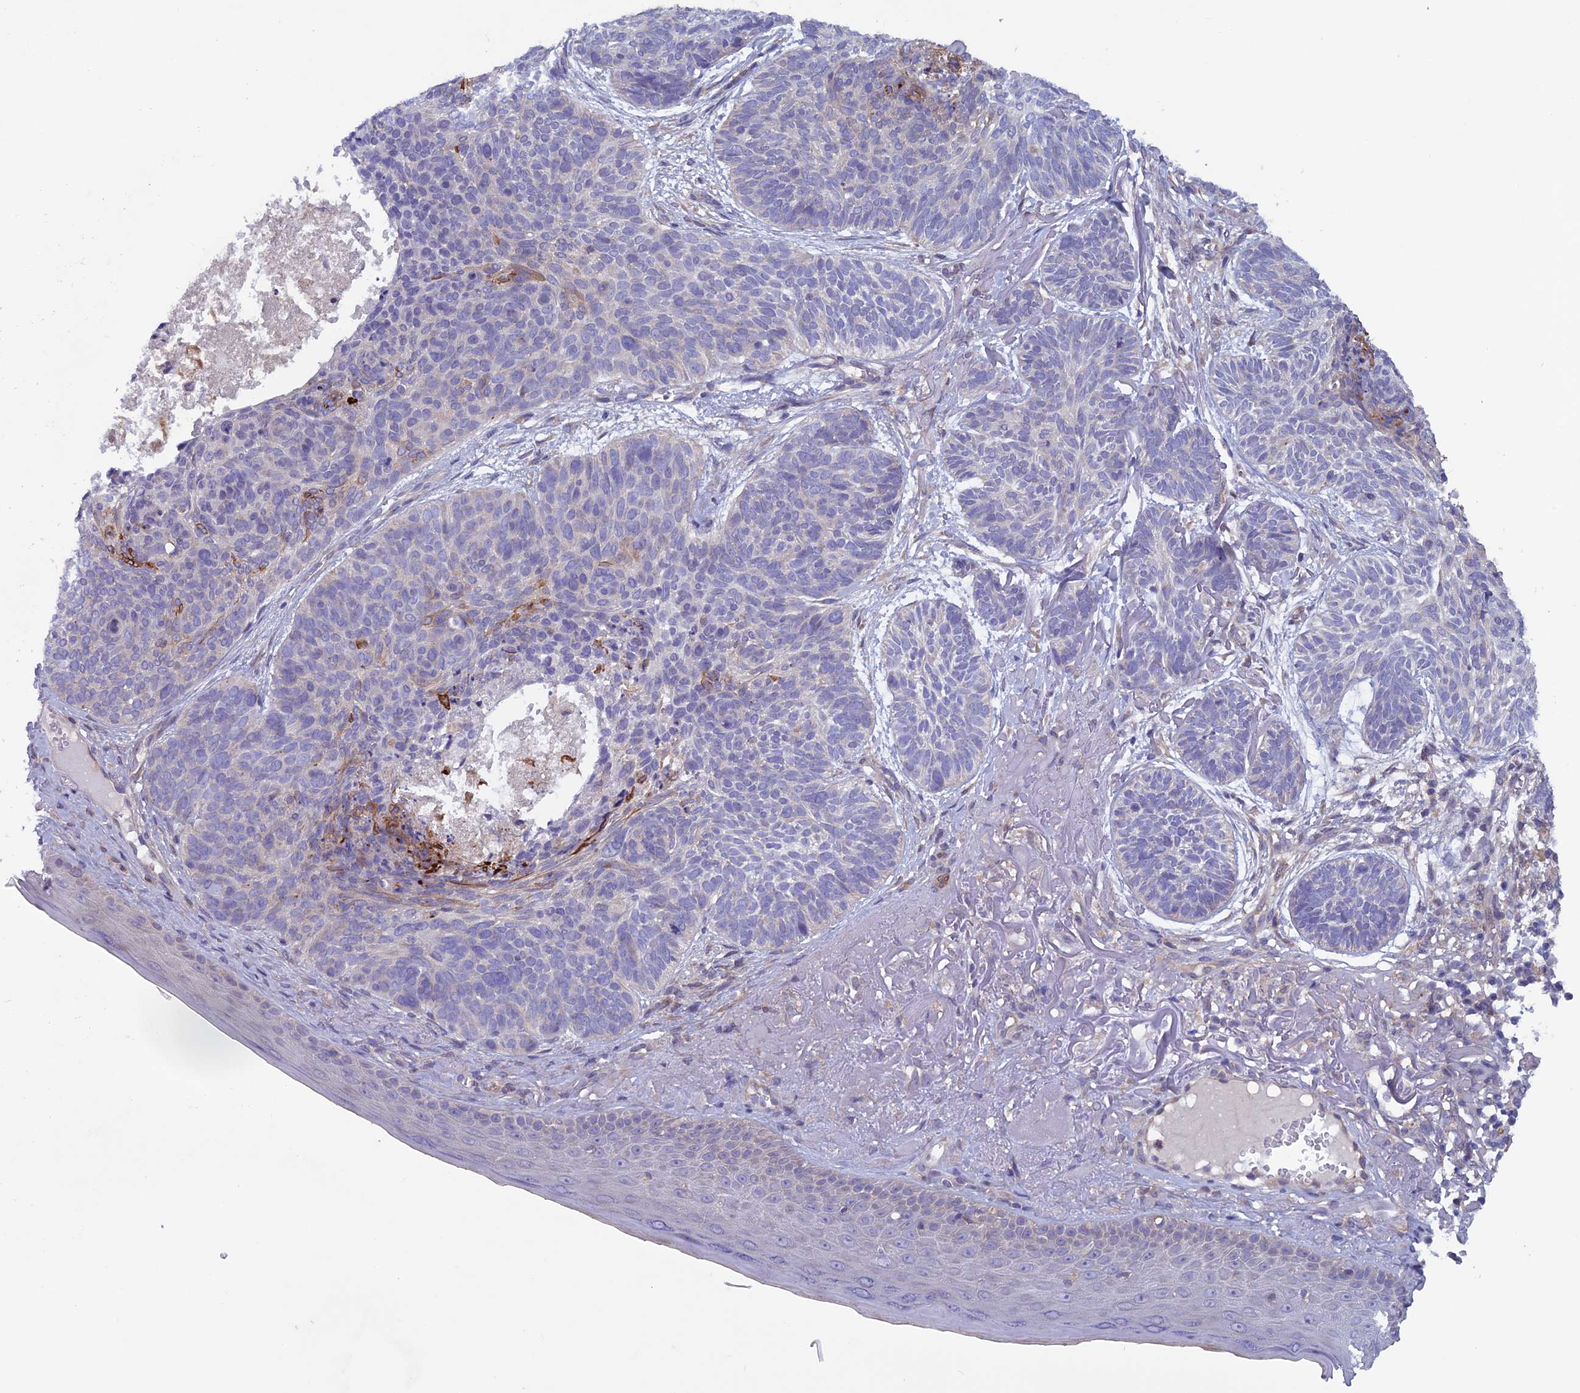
{"staining": {"intensity": "moderate", "quantity": "<25%", "location": "cytoplasmic/membranous"}, "tissue": "skin cancer", "cell_type": "Tumor cells", "image_type": "cancer", "snomed": [{"axis": "morphology", "description": "Normal tissue, NOS"}, {"axis": "morphology", "description": "Basal cell carcinoma"}, {"axis": "topography", "description": "Skin"}], "caption": "Moderate cytoplasmic/membranous staining for a protein is seen in approximately <25% of tumor cells of basal cell carcinoma (skin) using immunohistochemistry (IHC).", "gene": "MAST2", "patient": {"sex": "male", "age": 66}}